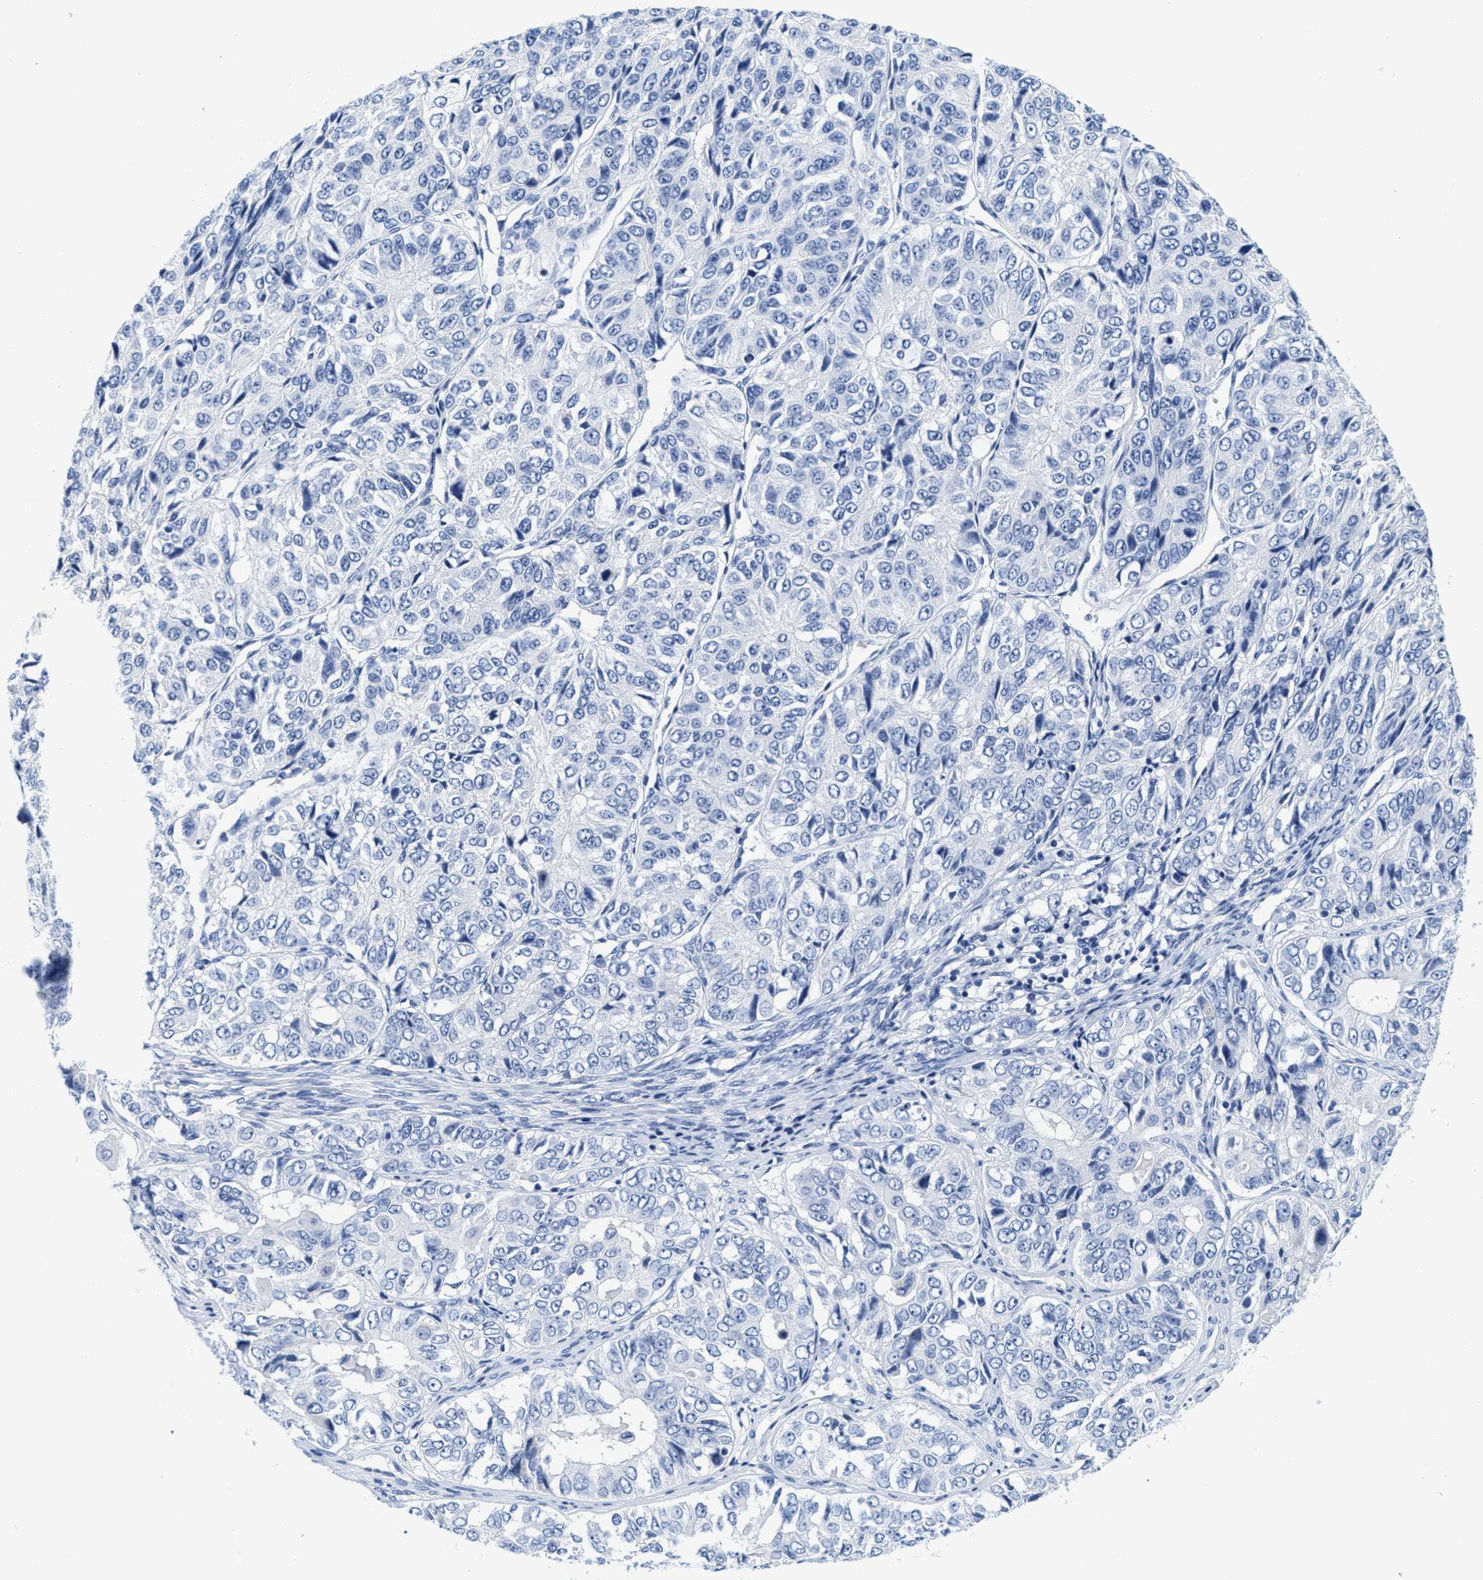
{"staining": {"intensity": "negative", "quantity": "none", "location": "none"}, "tissue": "ovarian cancer", "cell_type": "Tumor cells", "image_type": "cancer", "snomed": [{"axis": "morphology", "description": "Carcinoma, endometroid"}, {"axis": "topography", "description": "Ovary"}], "caption": "The immunohistochemistry micrograph has no significant expression in tumor cells of ovarian cancer tissue.", "gene": "TTC3", "patient": {"sex": "female", "age": 51}}